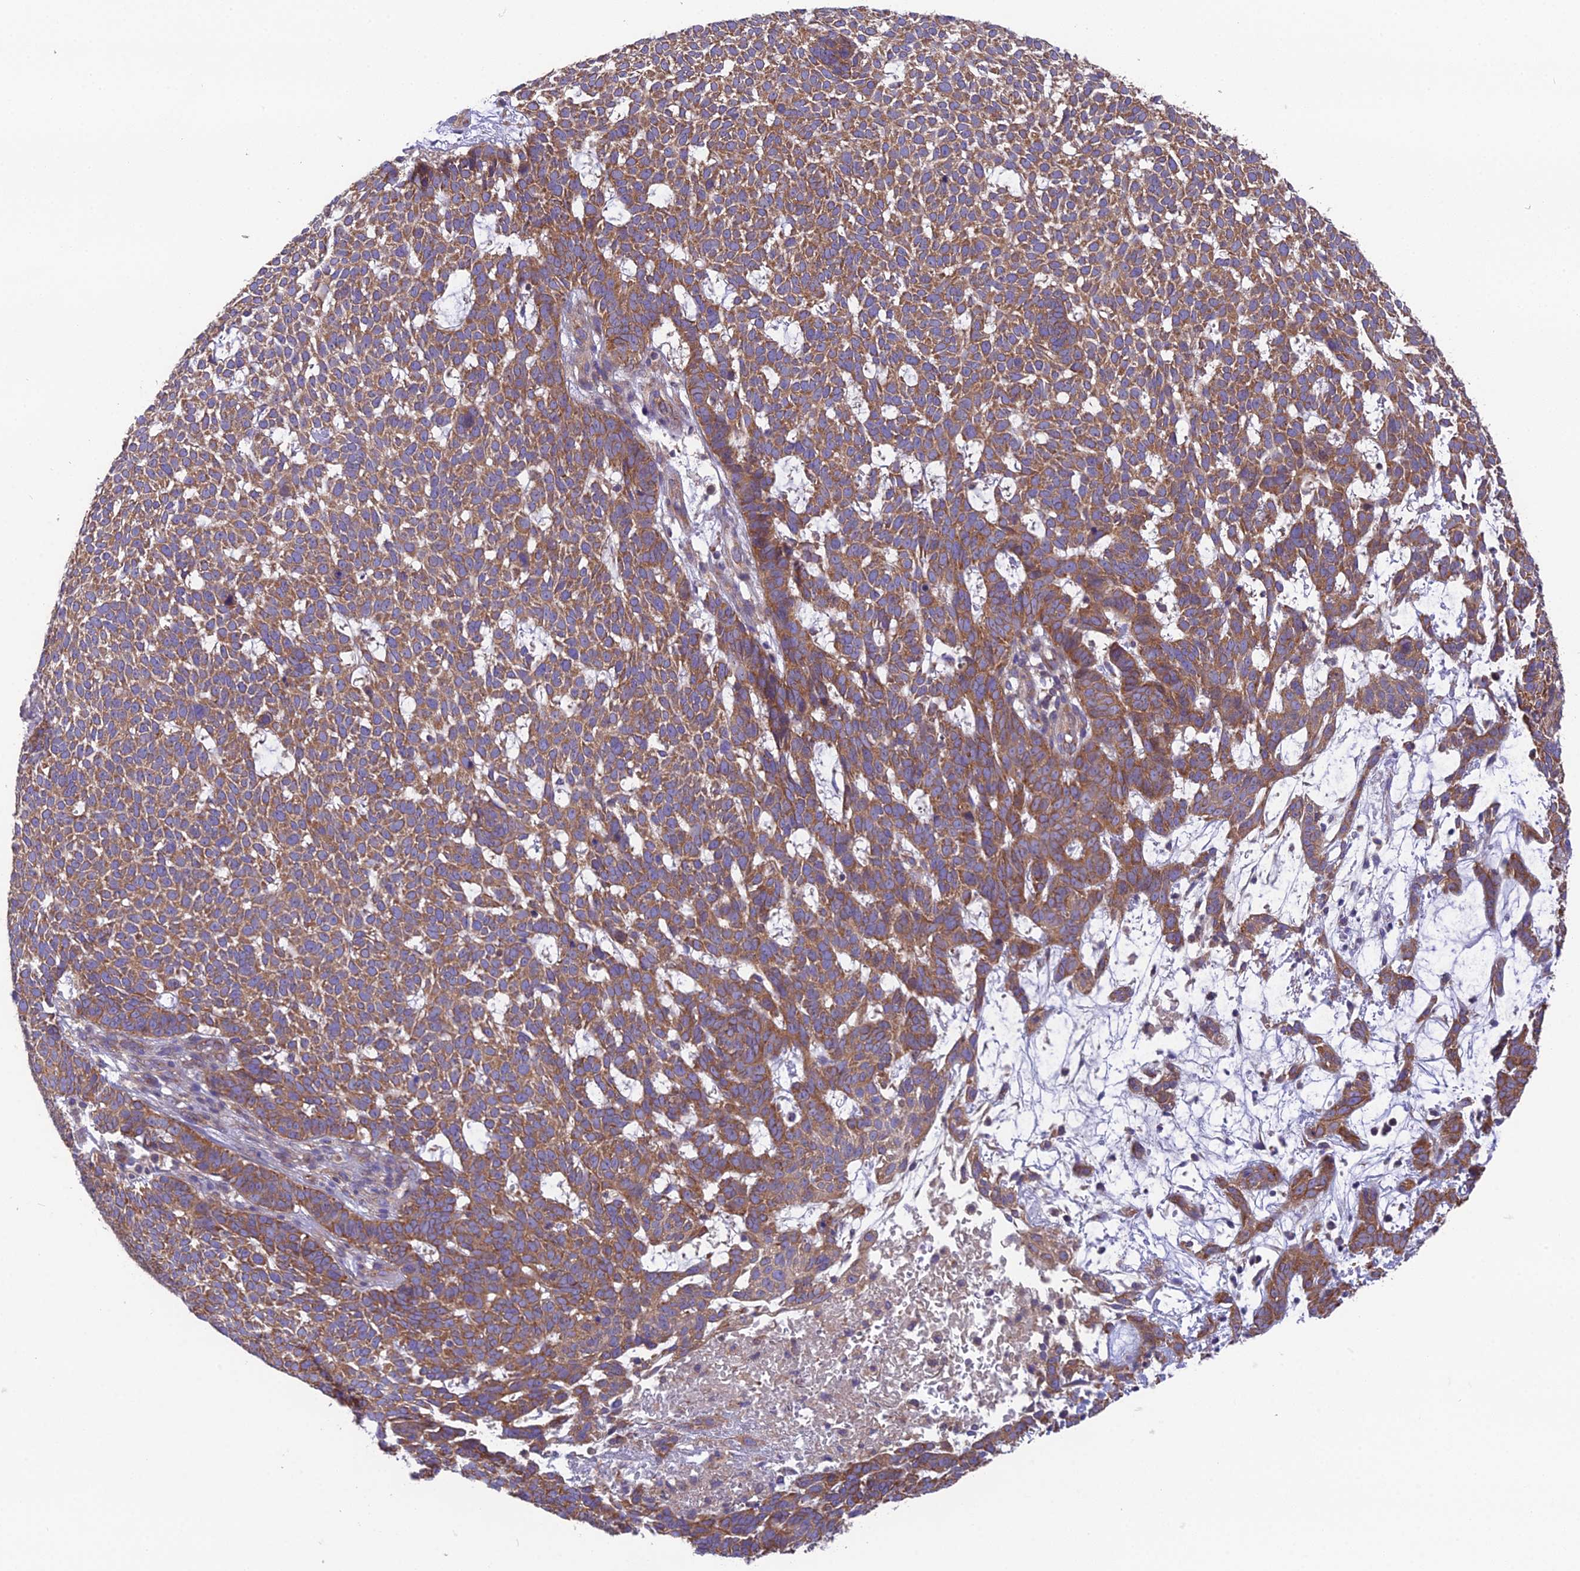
{"staining": {"intensity": "strong", "quantity": ">75%", "location": "cytoplasmic/membranous"}, "tissue": "skin cancer", "cell_type": "Tumor cells", "image_type": "cancer", "snomed": [{"axis": "morphology", "description": "Basal cell carcinoma"}, {"axis": "topography", "description": "Skin"}], "caption": "Basal cell carcinoma (skin) stained for a protein shows strong cytoplasmic/membranous positivity in tumor cells.", "gene": "BLOC1S4", "patient": {"sex": "female", "age": 78}}